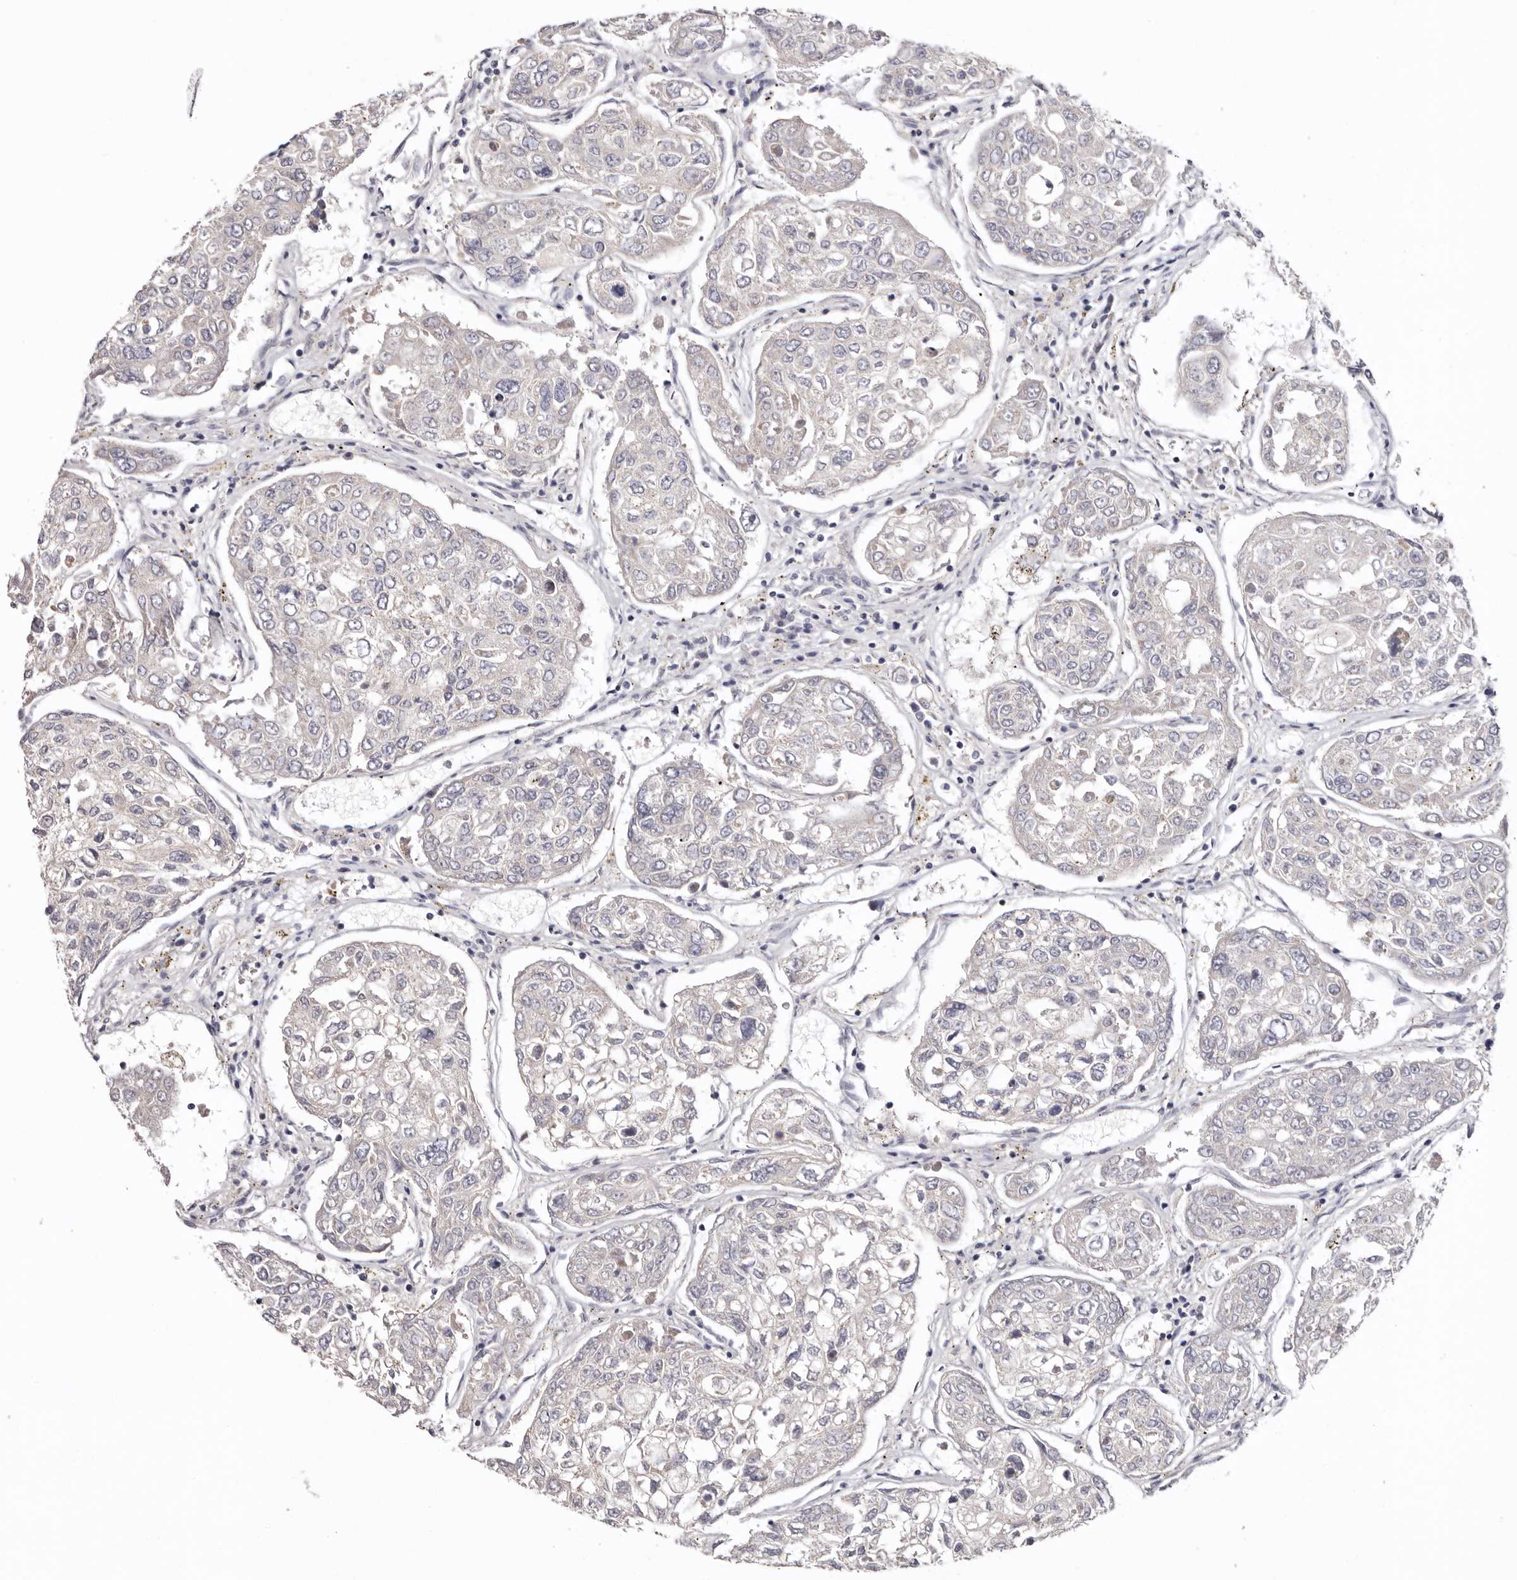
{"staining": {"intensity": "negative", "quantity": "none", "location": "none"}, "tissue": "urothelial cancer", "cell_type": "Tumor cells", "image_type": "cancer", "snomed": [{"axis": "morphology", "description": "Urothelial carcinoma, High grade"}, {"axis": "topography", "description": "Lymph node"}, {"axis": "topography", "description": "Urinary bladder"}], "caption": "Immunohistochemical staining of human urothelial cancer shows no significant positivity in tumor cells.", "gene": "LMLN", "patient": {"sex": "male", "age": 51}}